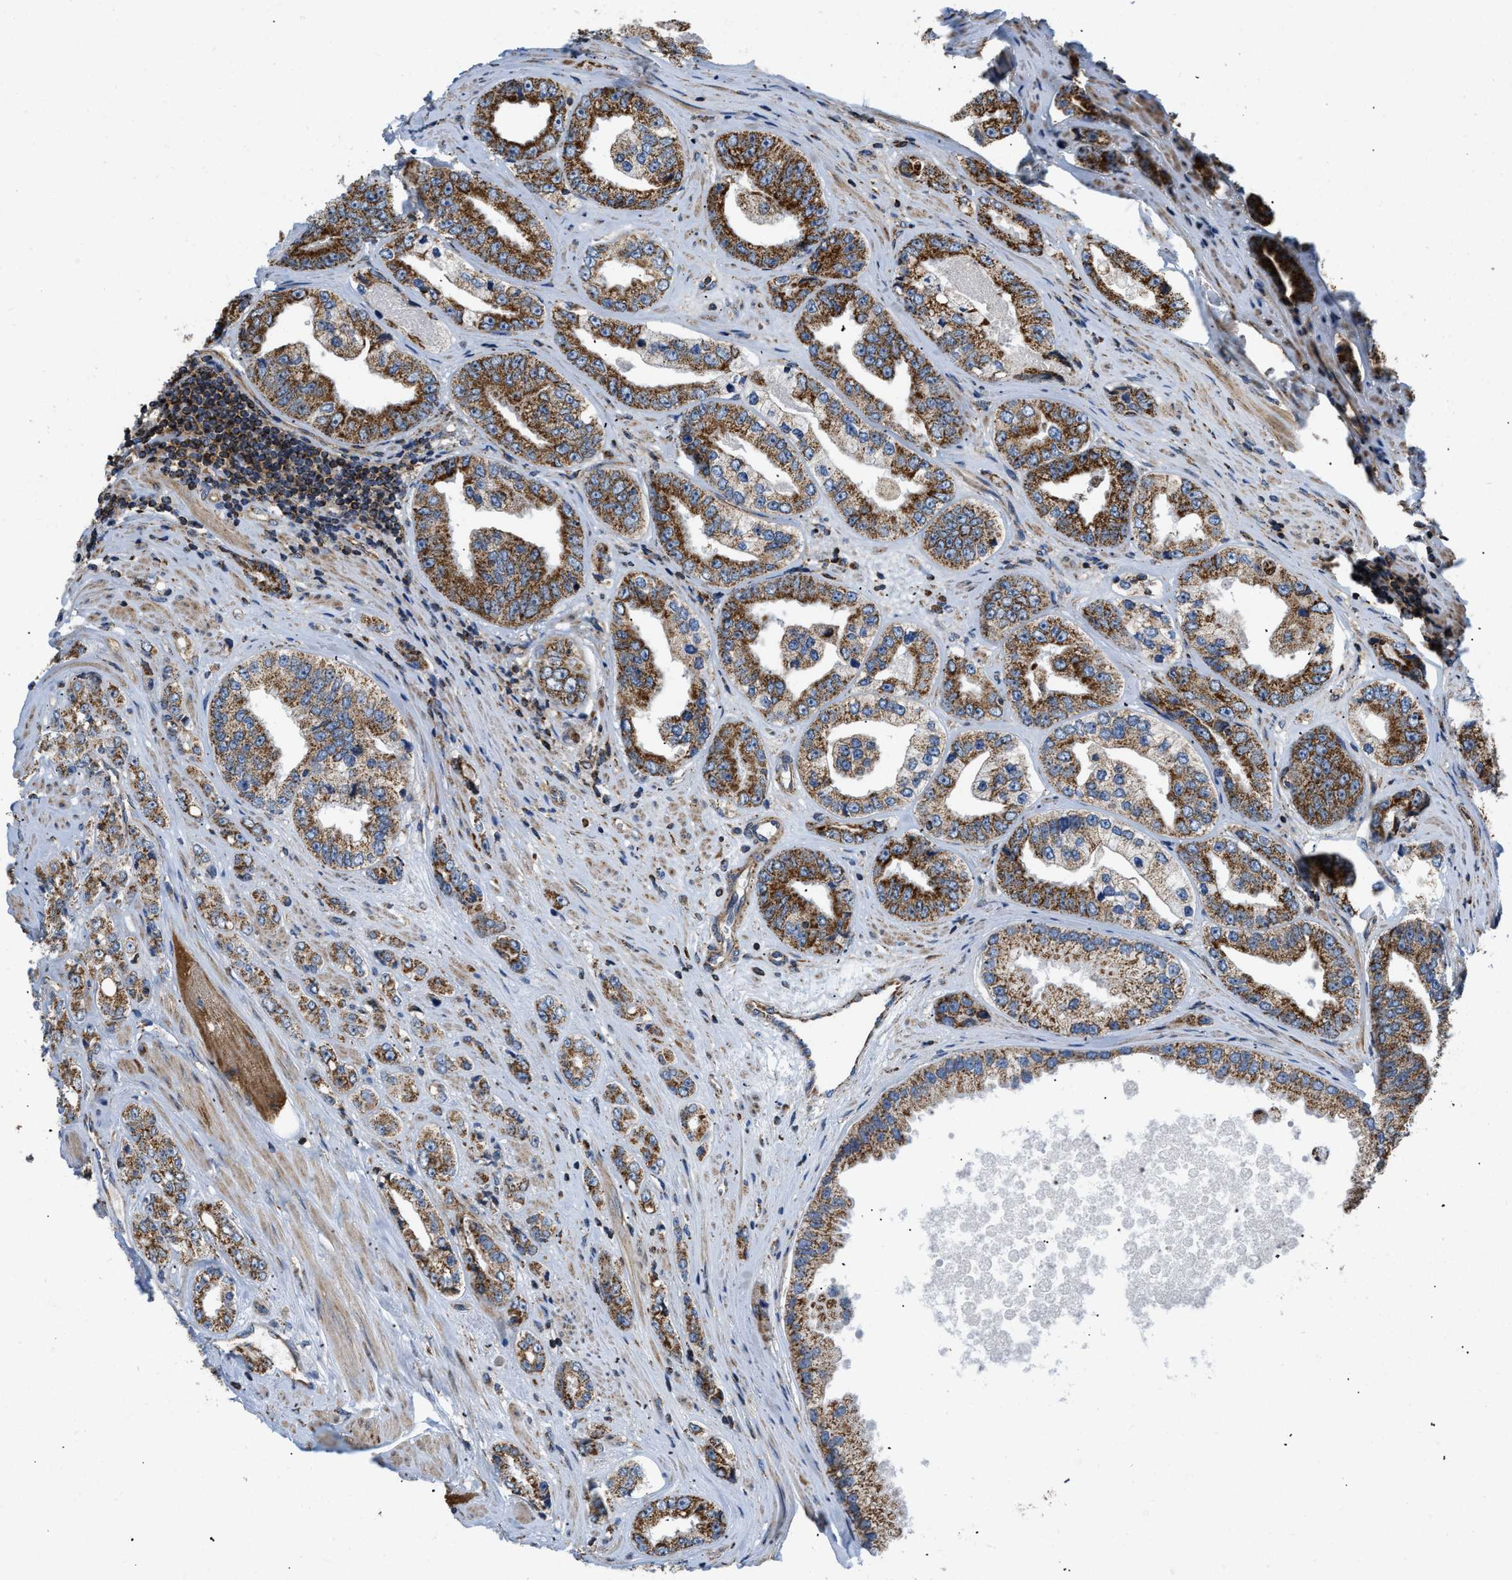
{"staining": {"intensity": "strong", "quantity": ">75%", "location": "cytoplasmic/membranous"}, "tissue": "prostate cancer", "cell_type": "Tumor cells", "image_type": "cancer", "snomed": [{"axis": "morphology", "description": "Adenocarcinoma, High grade"}, {"axis": "topography", "description": "Prostate"}], "caption": "This micrograph reveals prostate adenocarcinoma (high-grade) stained with immunohistochemistry (IHC) to label a protein in brown. The cytoplasmic/membranous of tumor cells show strong positivity for the protein. Nuclei are counter-stained blue.", "gene": "OPTN", "patient": {"sex": "male", "age": 61}}